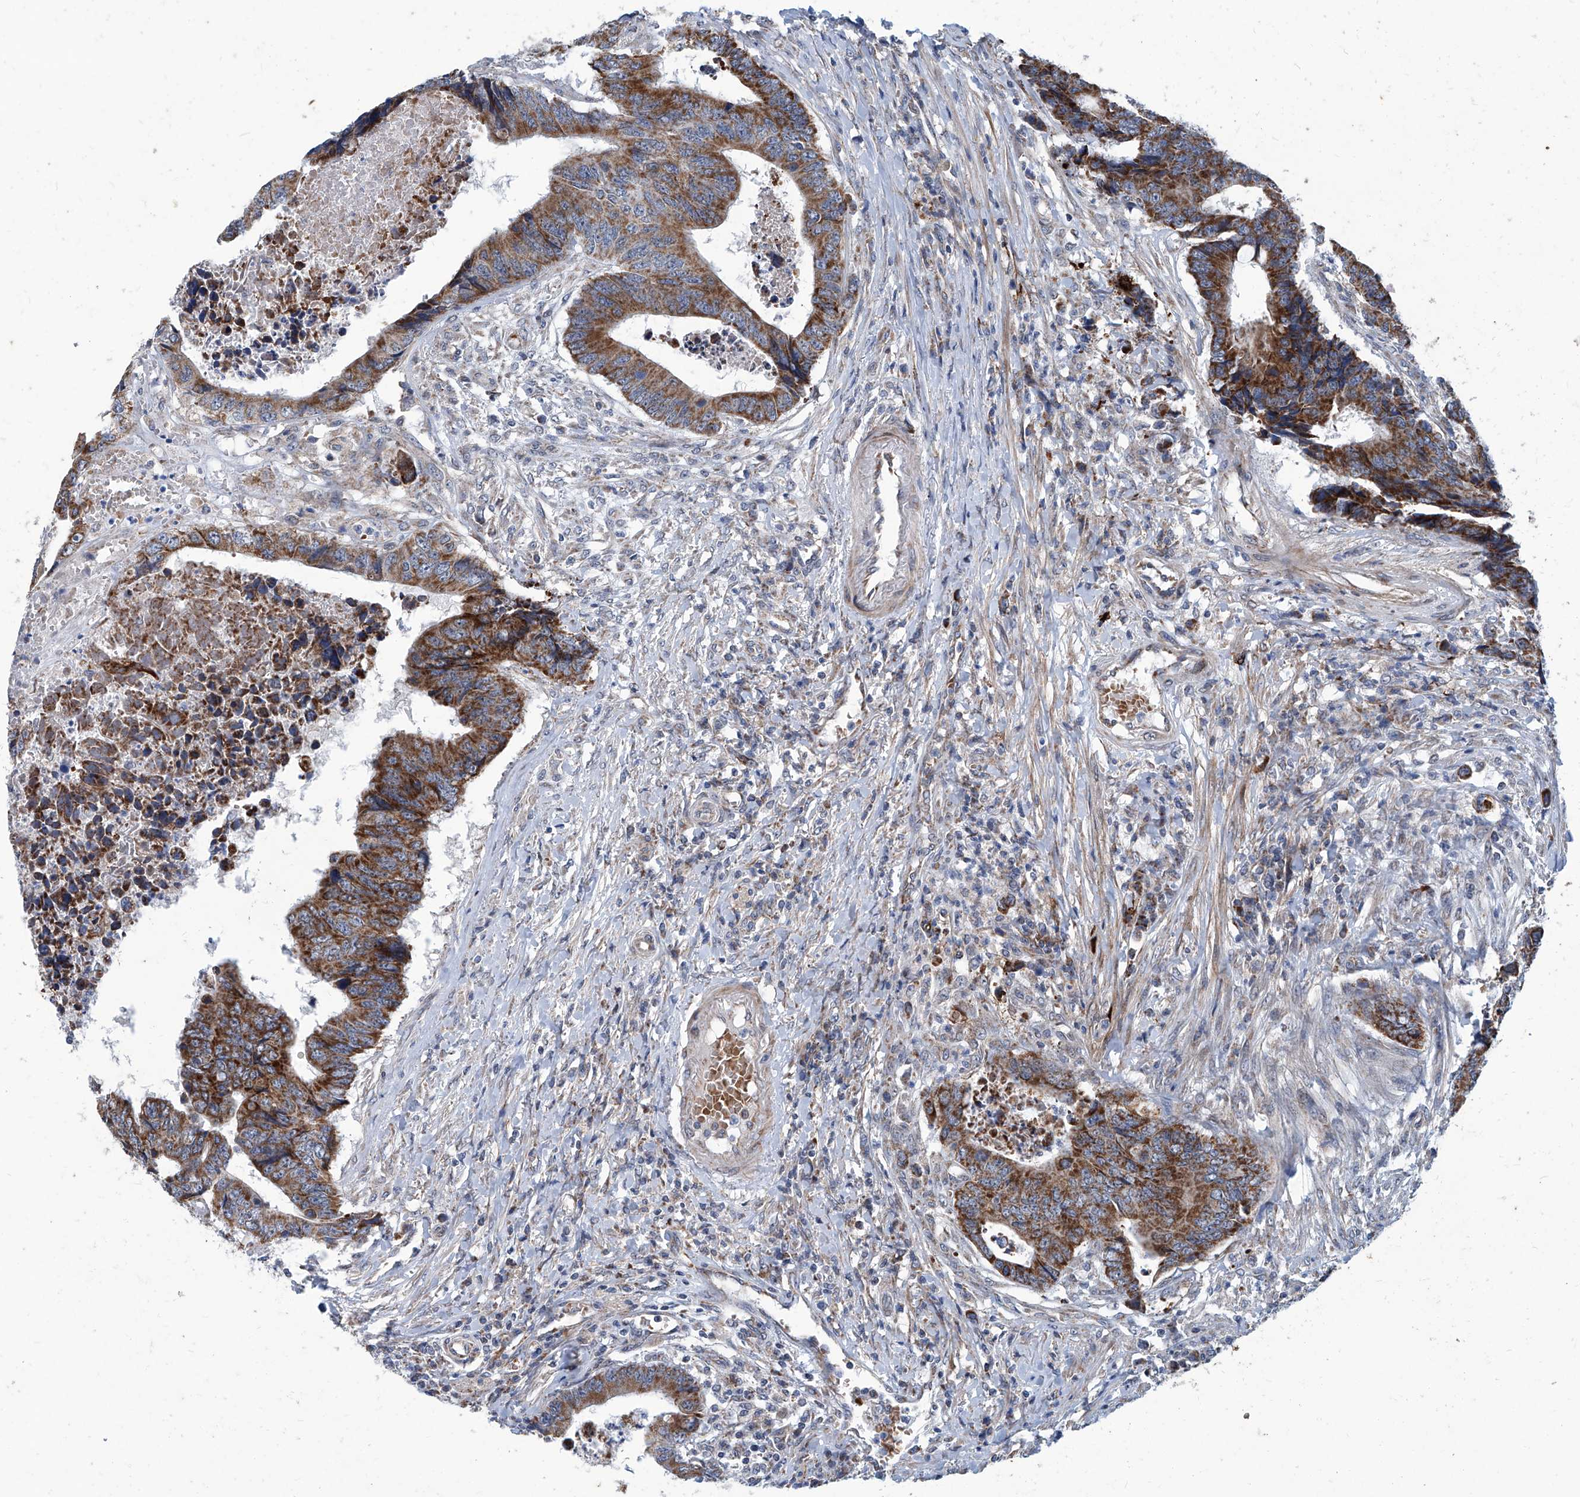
{"staining": {"intensity": "strong", "quantity": ">75%", "location": "cytoplasmic/membranous"}, "tissue": "colorectal cancer", "cell_type": "Tumor cells", "image_type": "cancer", "snomed": [{"axis": "morphology", "description": "Adenocarcinoma, NOS"}, {"axis": "topography", "description": "Rectum"}], "caption": "This is an image of immunohistochemistry staining of colorectal cancer (adenocarcinoma), which shows strong staining in the cytoplasmic/membranous of tumor cells.", "gene": "USP48", "patient": {"sex": "male", "age": 84}}